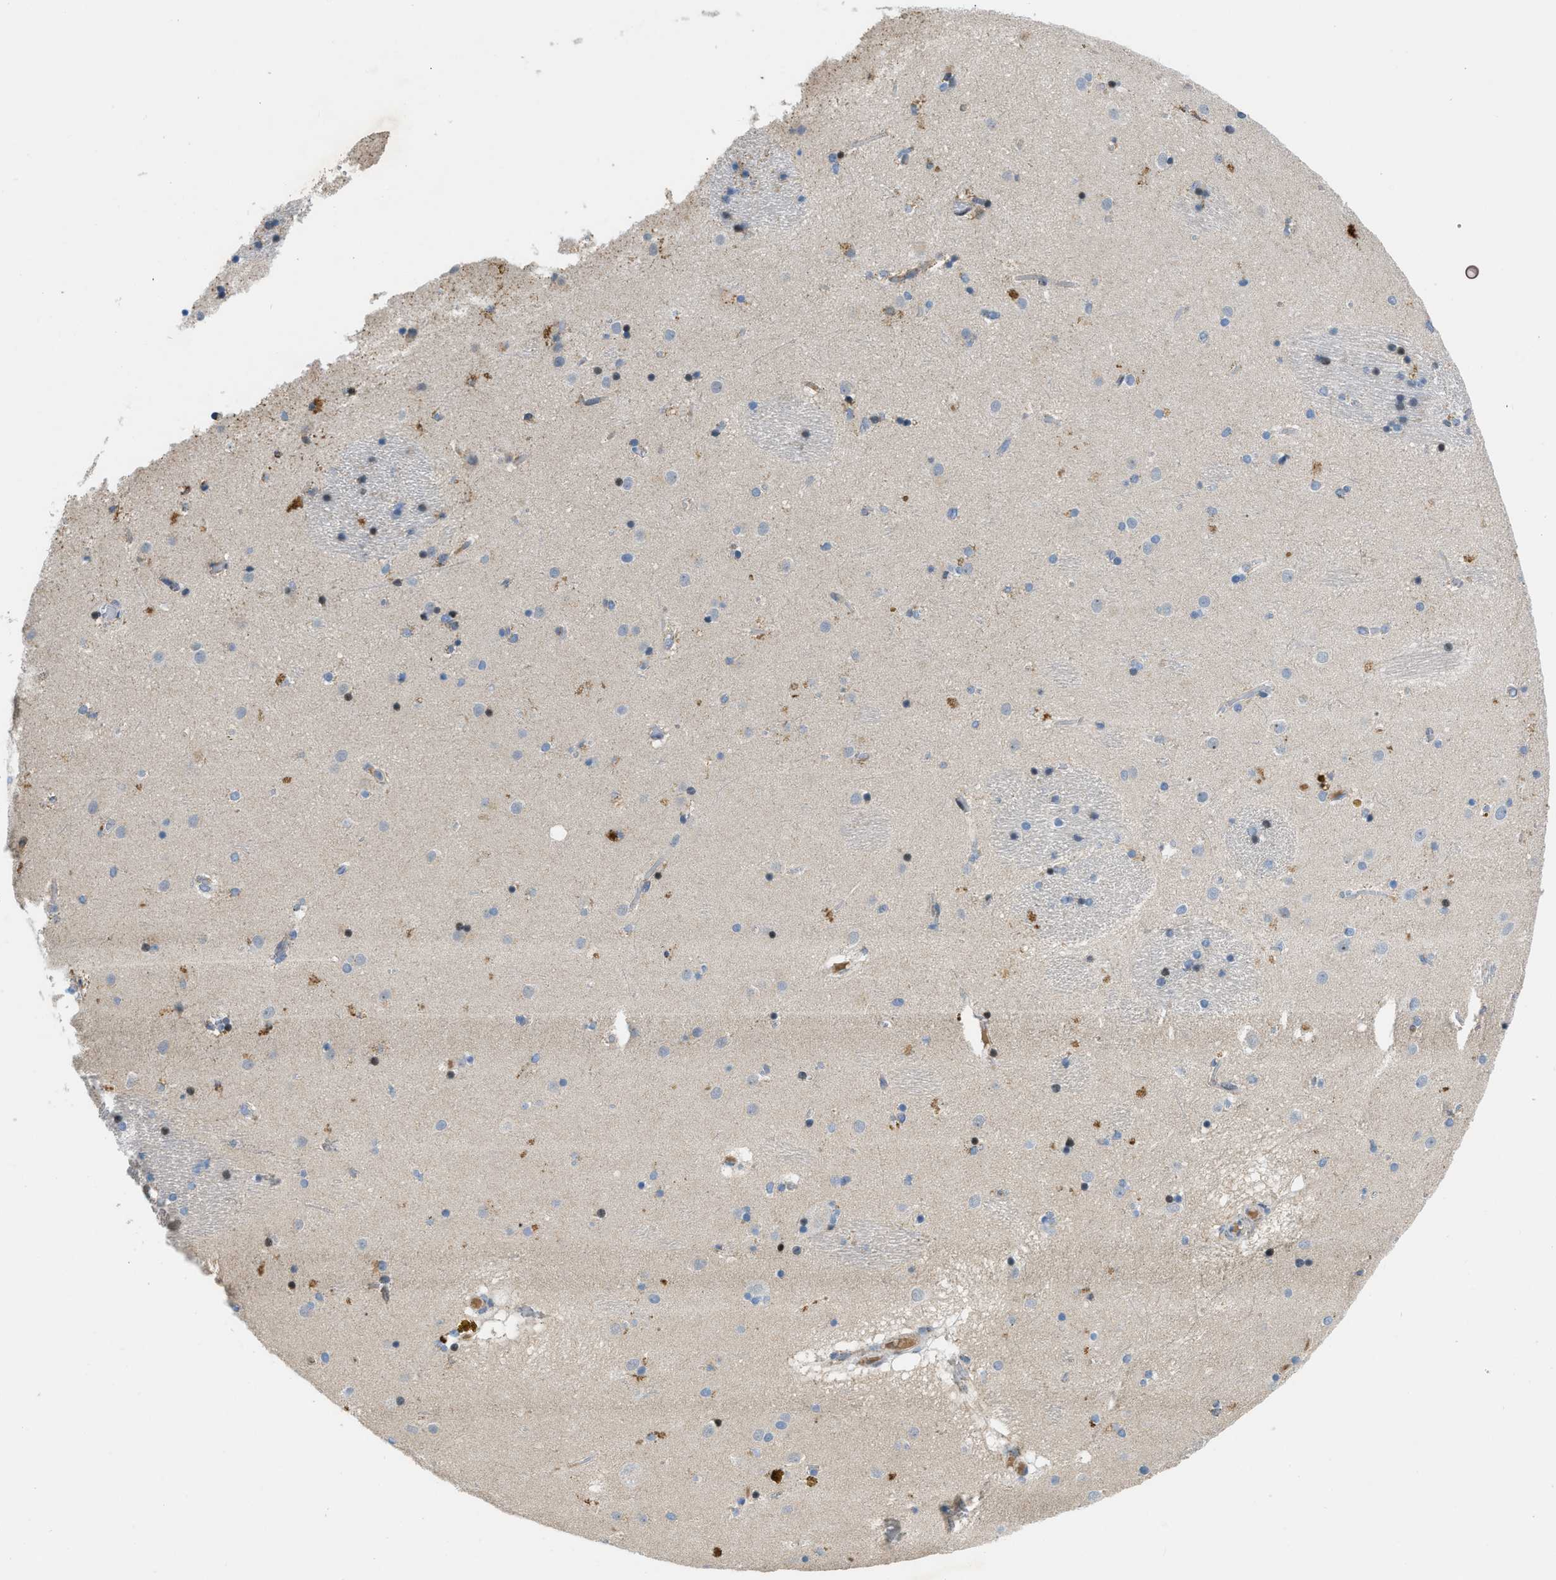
{"staining": {"intensity": "strong", "quantity": "<25%", "location": "cytoplasmic/membranous"}, "tissue": "caudate", "cell_type": "Glial cells", "image_type": "normal", "snomed": [{"axis": "morphology", "description": "Normal tissue, NOS"}, {"axis": "topography", "description": "Lateral ventricle wall"}], "caption": "Immunohistochemistry (DAB (3,3'-diaminobenzidine)) staining of normal caudate displays strong cytoplasmic/membranous protein expression in approximately <25% of glial cells. (DAB = brown stain, brightfield microscopy at high magnification).", "gene": "ACADVL", "patient": {"sex": "male", "age": 70}}